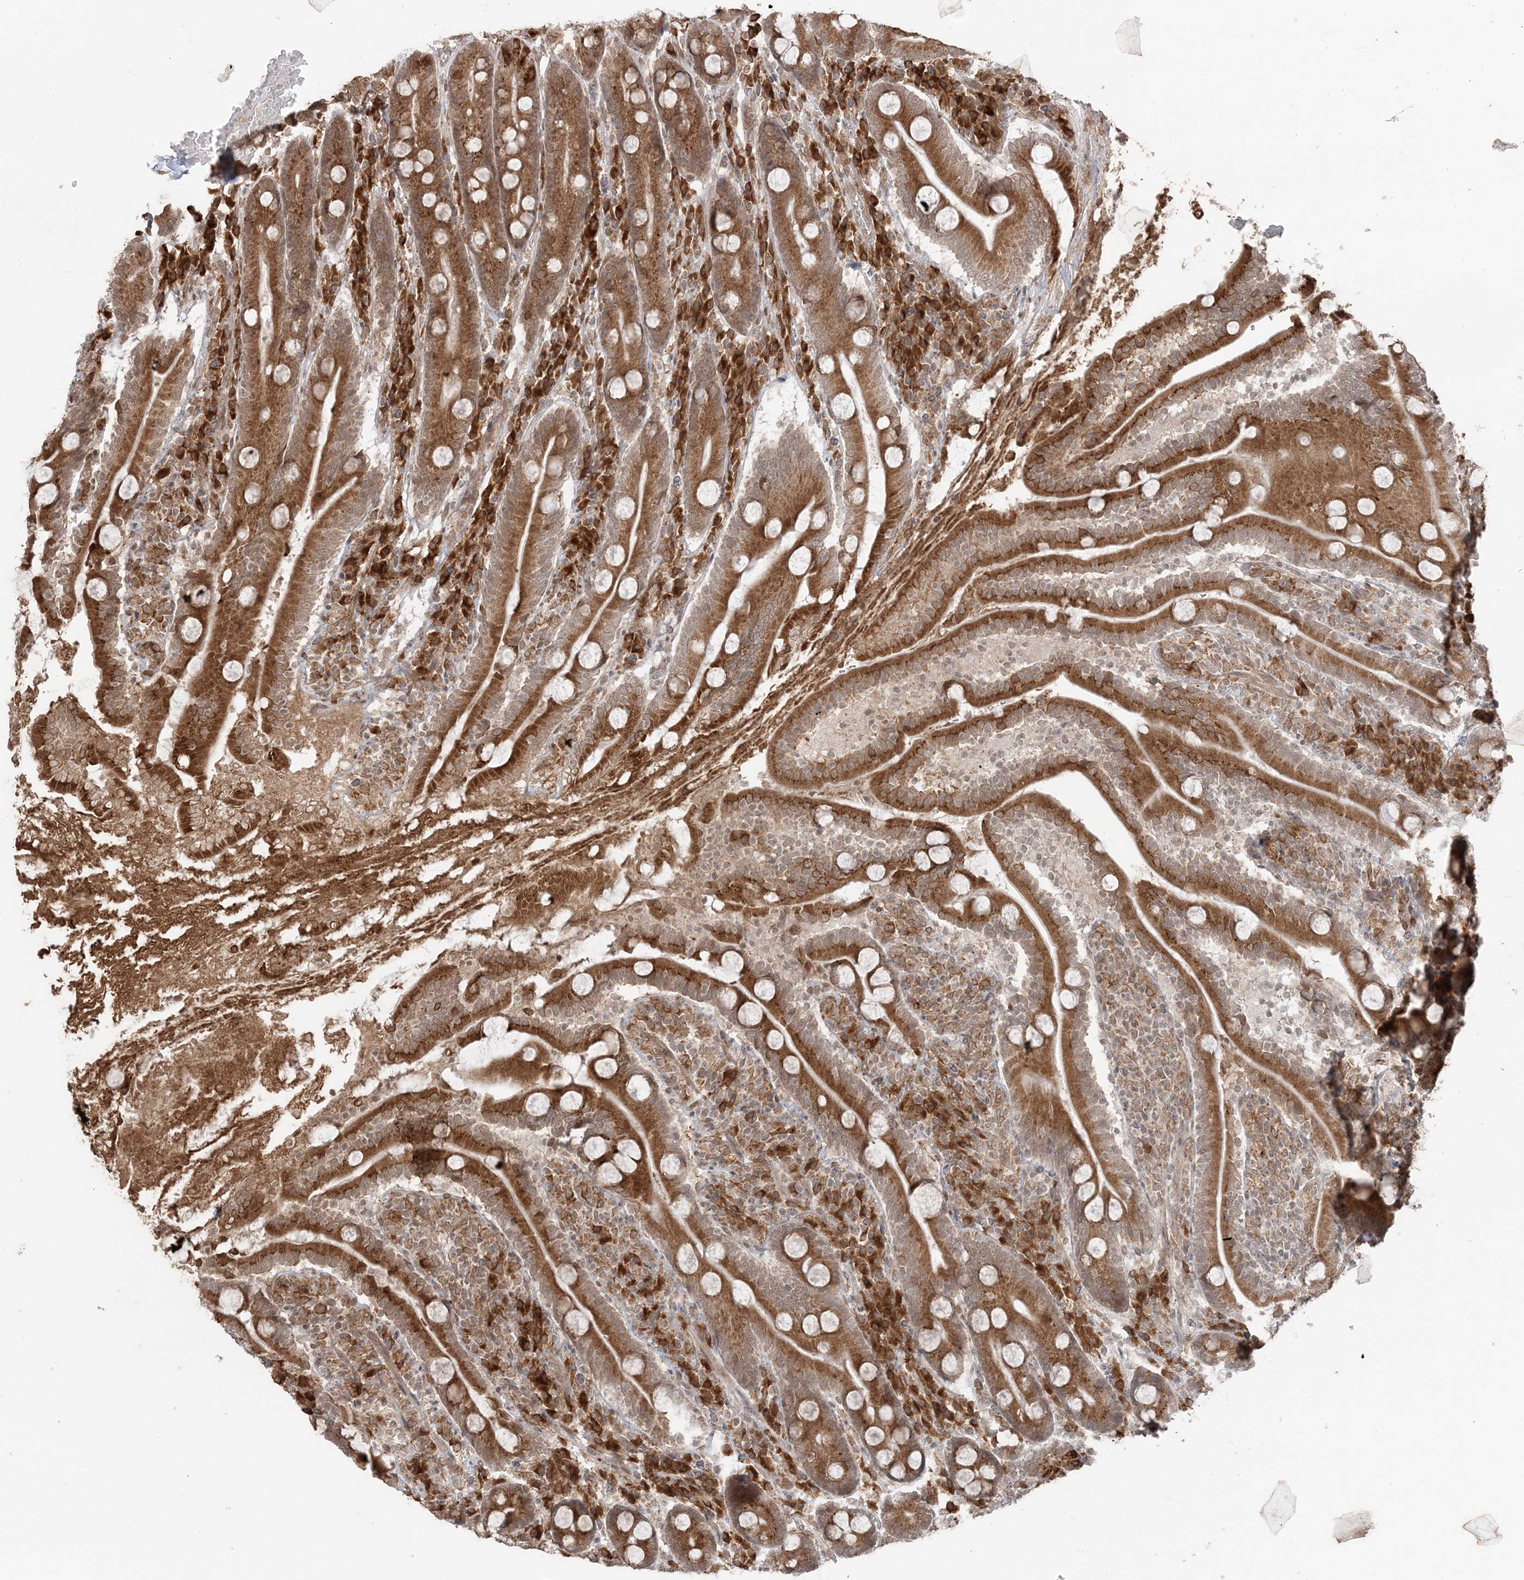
{"staining": {"intensity": "strong", "quantity": ">75%", "location": "cytoplasmic/membranous"}, "tissue": "duodenum", "cell_type": "Glandular cells", "image_type": "normal", "snomed": [{"axis": "morphology", "description": "Normal tissue, NOS"}, {"axis": "topography", "description": "Duodenum"}], "caption": "An image of human duodenum stained for a protein displays strong cytoplasmic/membranous brown staining in glandular cells. Nuclei are stained in blue.", "gene": "TMED10", "patient": {"sex": "male", "age": 35}}